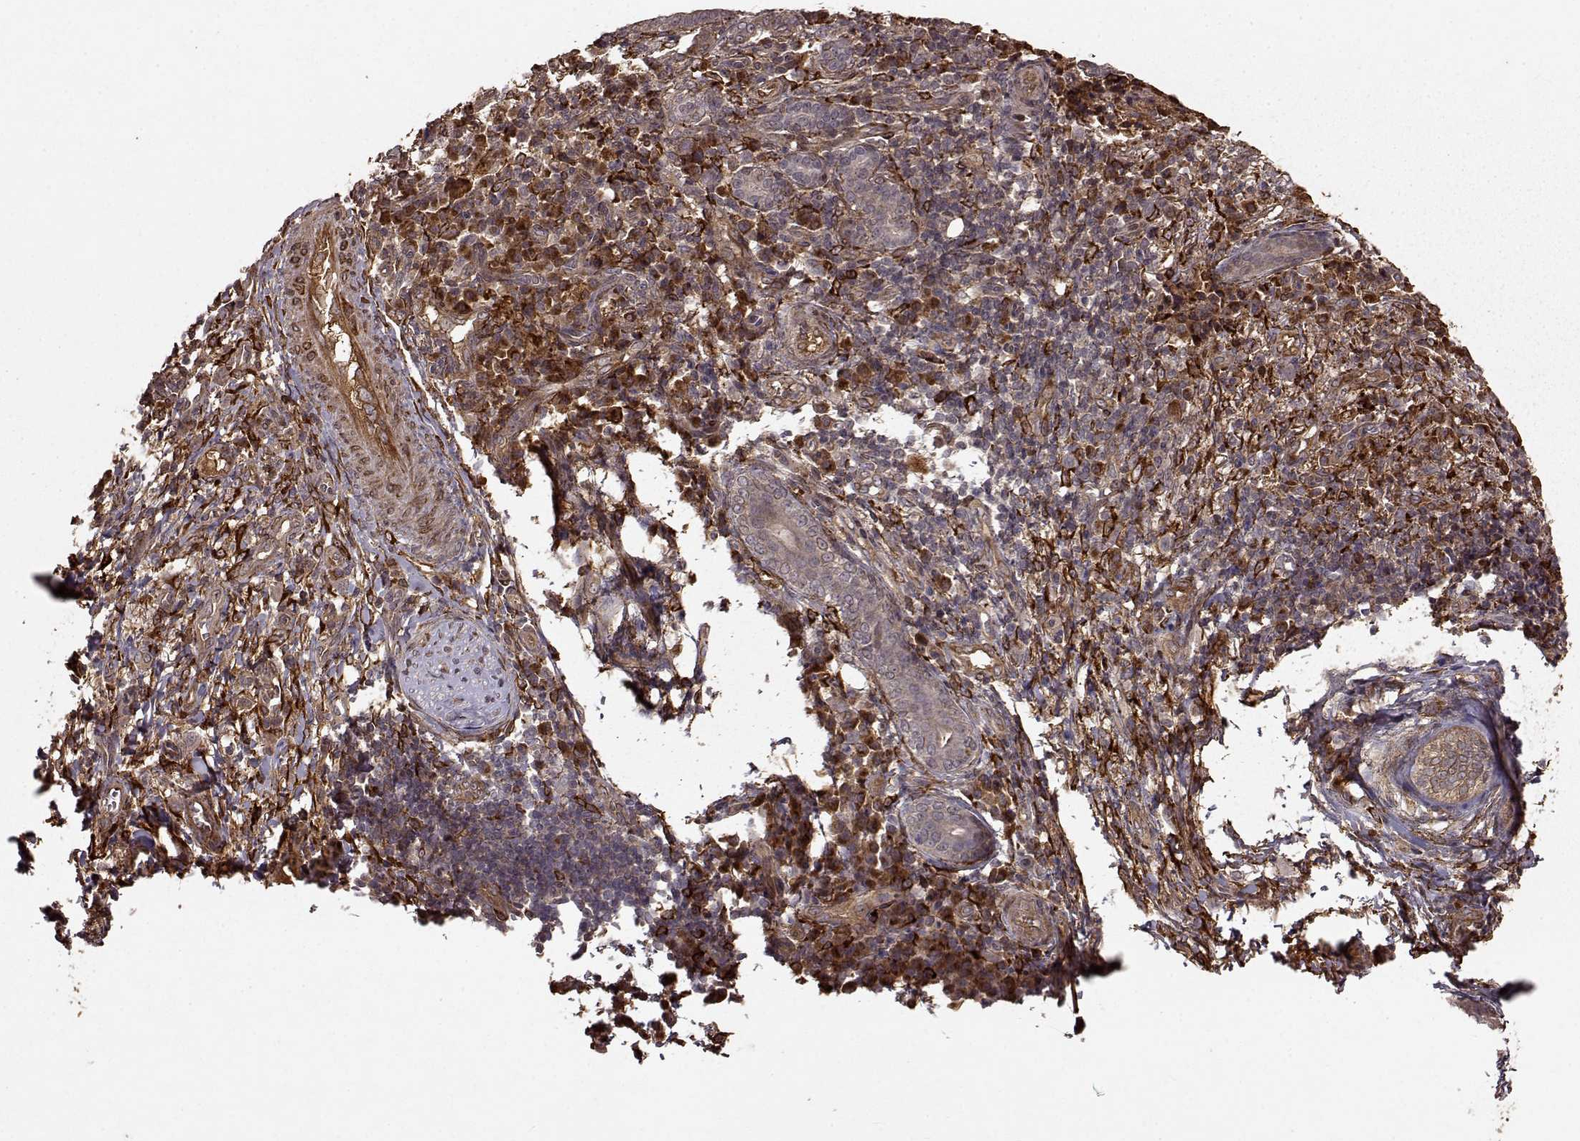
{"staining": {"intensity": "strong", "quantity": "25%-75%", "location": "cytoplasmic/membranous"}, "tissue": "skin cancer", "cell_type": "Tumor cells", "image_type": "cancer", "snomed": [{"axis": "morphology", "description": "Basal cell carcinoma"}, {"axis": "topography", "description": "Skin"}], "caption": "High-power microscopy captured an immunohistochemistry (IHC) micrograph of skin cancer (basal cell carcinoma), revealing strong cytoplasmic/membranous expression in about 25%-75% of tumor cells.", "gene": "FSTL1", "patient": {"sex": "female", "age": 69}}